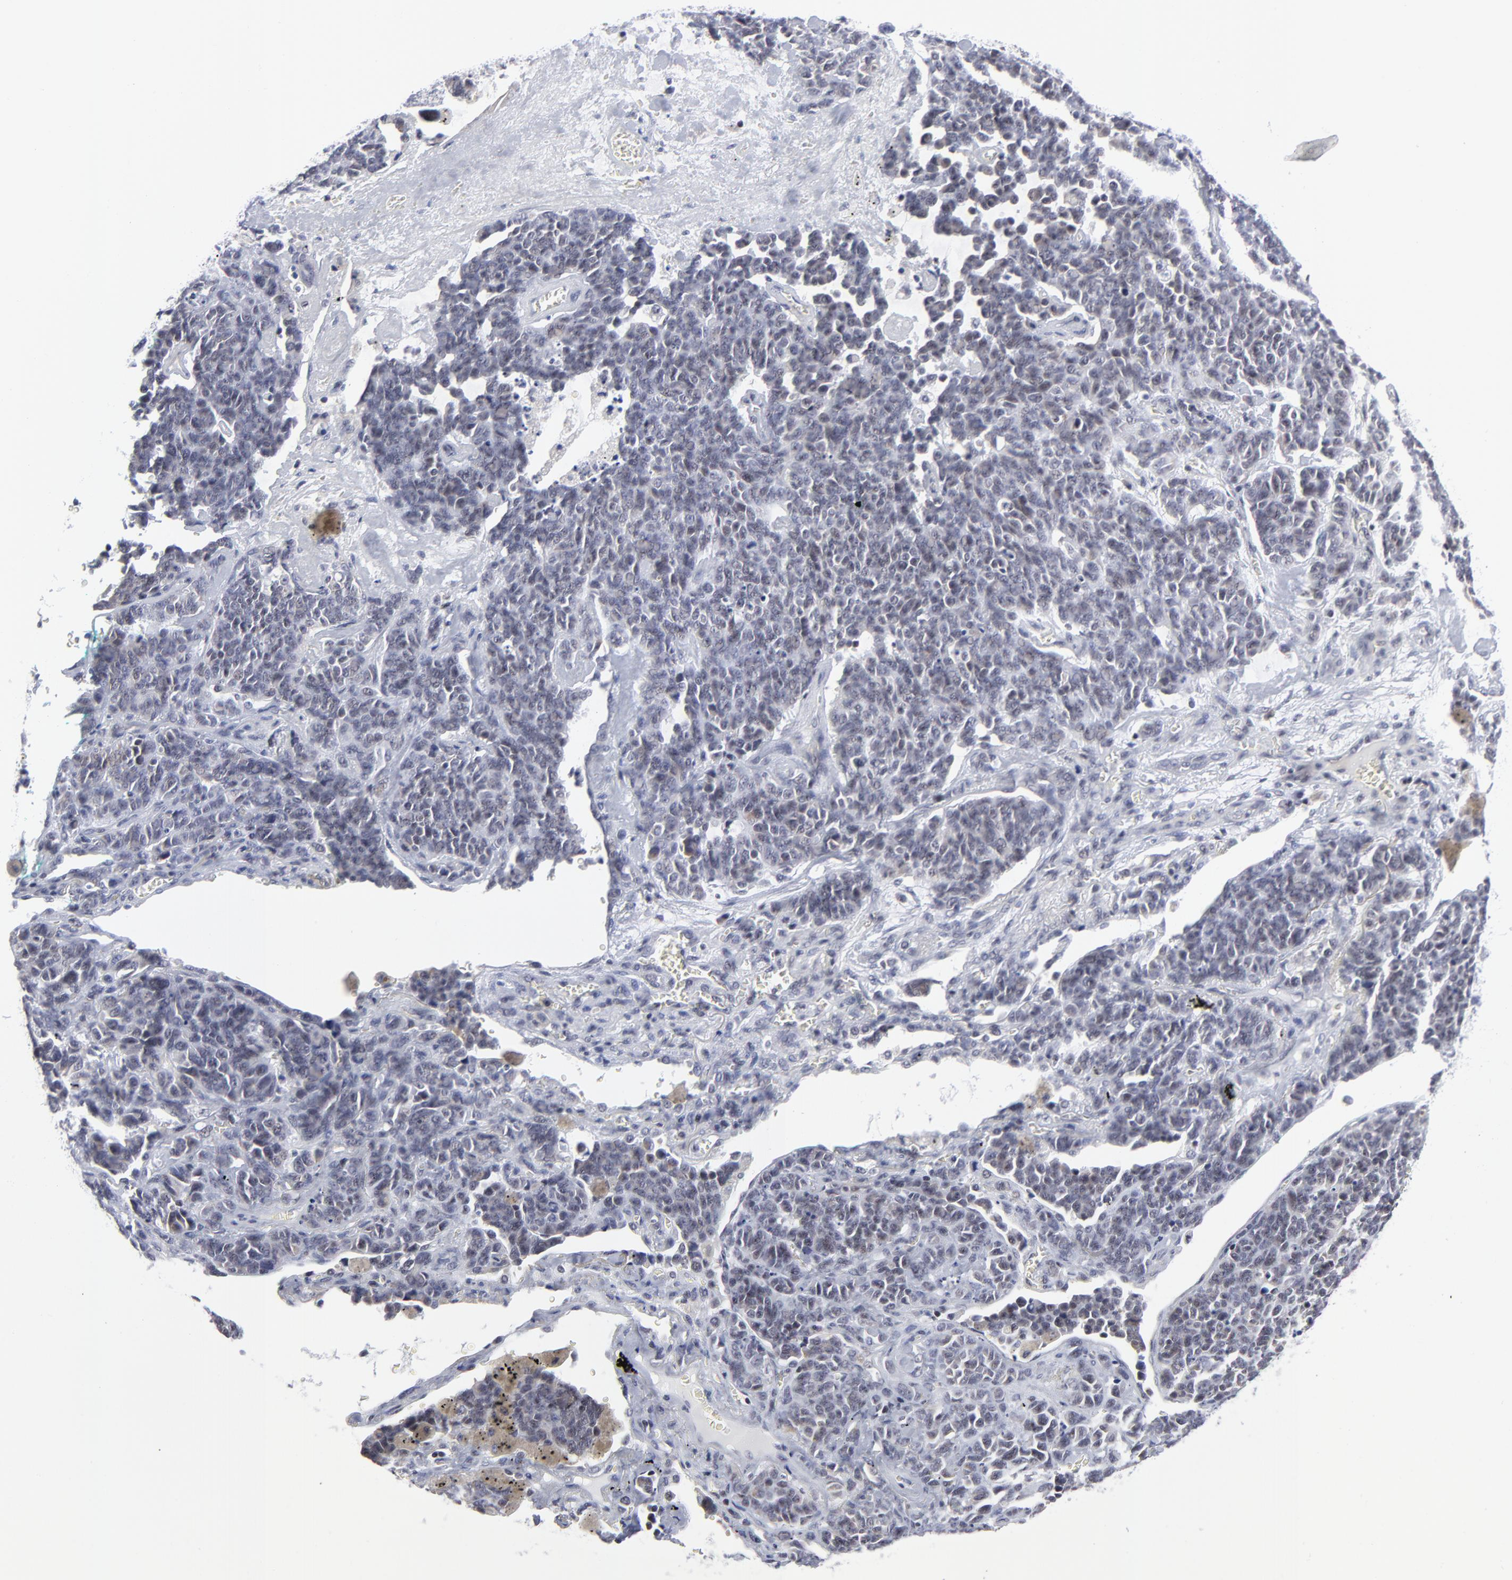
{"staining": {"intensity": "negative", "quantity": "none", "location": "none"}, "tissue": "lung cancer", "cell_type": "Tumor cells", "image_type": "cancer", "snomed": [{"axis": "morphology", "description": "Neoplasm, malignant, NOS"}, {"axis": "topography", "description": "Lung"}], "caption": "Histopathology image shows no protein positivity in tumor cells of lung neoplasm (malignant) tissue. (DAB (3,3'-diaminobenzidine) immunohistochemistry visualized using brightfield microscopy, high magnification).", "gene": "SP2", "patient": {"sex": "female", "age": 58}}